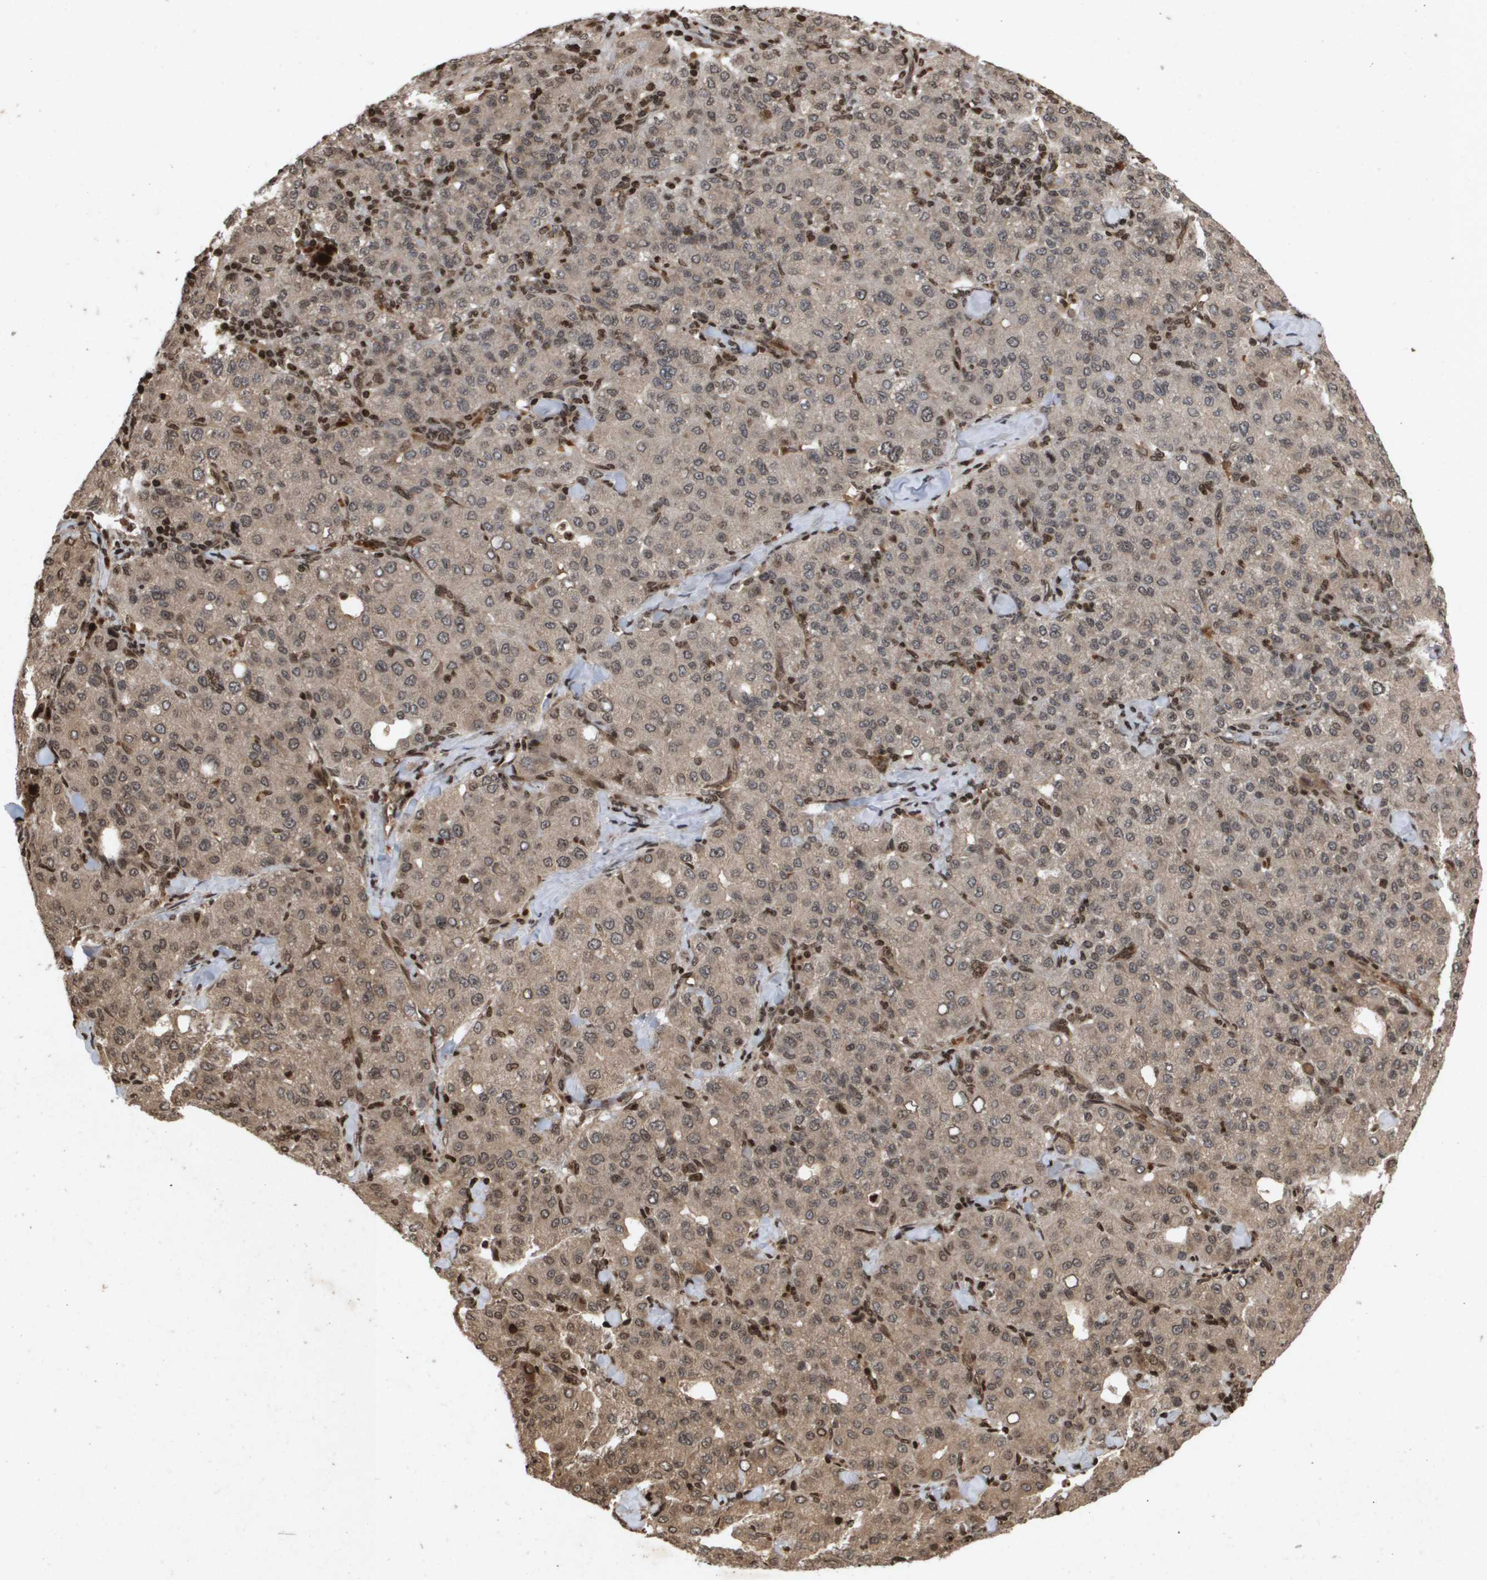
{"staining": {"intensity": "moderate", "quantity": "25%-75%", "location": "cytoplasmic/membranous"}, "tissue": "liver cancer", "cell_type": "Tumor cells", "image_type": "cancer", "snomed": [{"axis": "morphology", "description": "Carcinoma, Hepatocellular, NOS"}, {"axis": "topography", "description": "Liver"}], "caption": "Immunohistochemistry image of neoplastic tissue: human hepatocellular carcinoma (liver) stained using immunohistochemistry (IHC) demonstrates medium levels of moderate protein expression localized specifically in the cytoplasmic/membranous of tumor cells, appearing as a cytoplasmic/membranous brown color.", "gene": "HSPA6", "patient": {"sex": "male", "age": 65}}